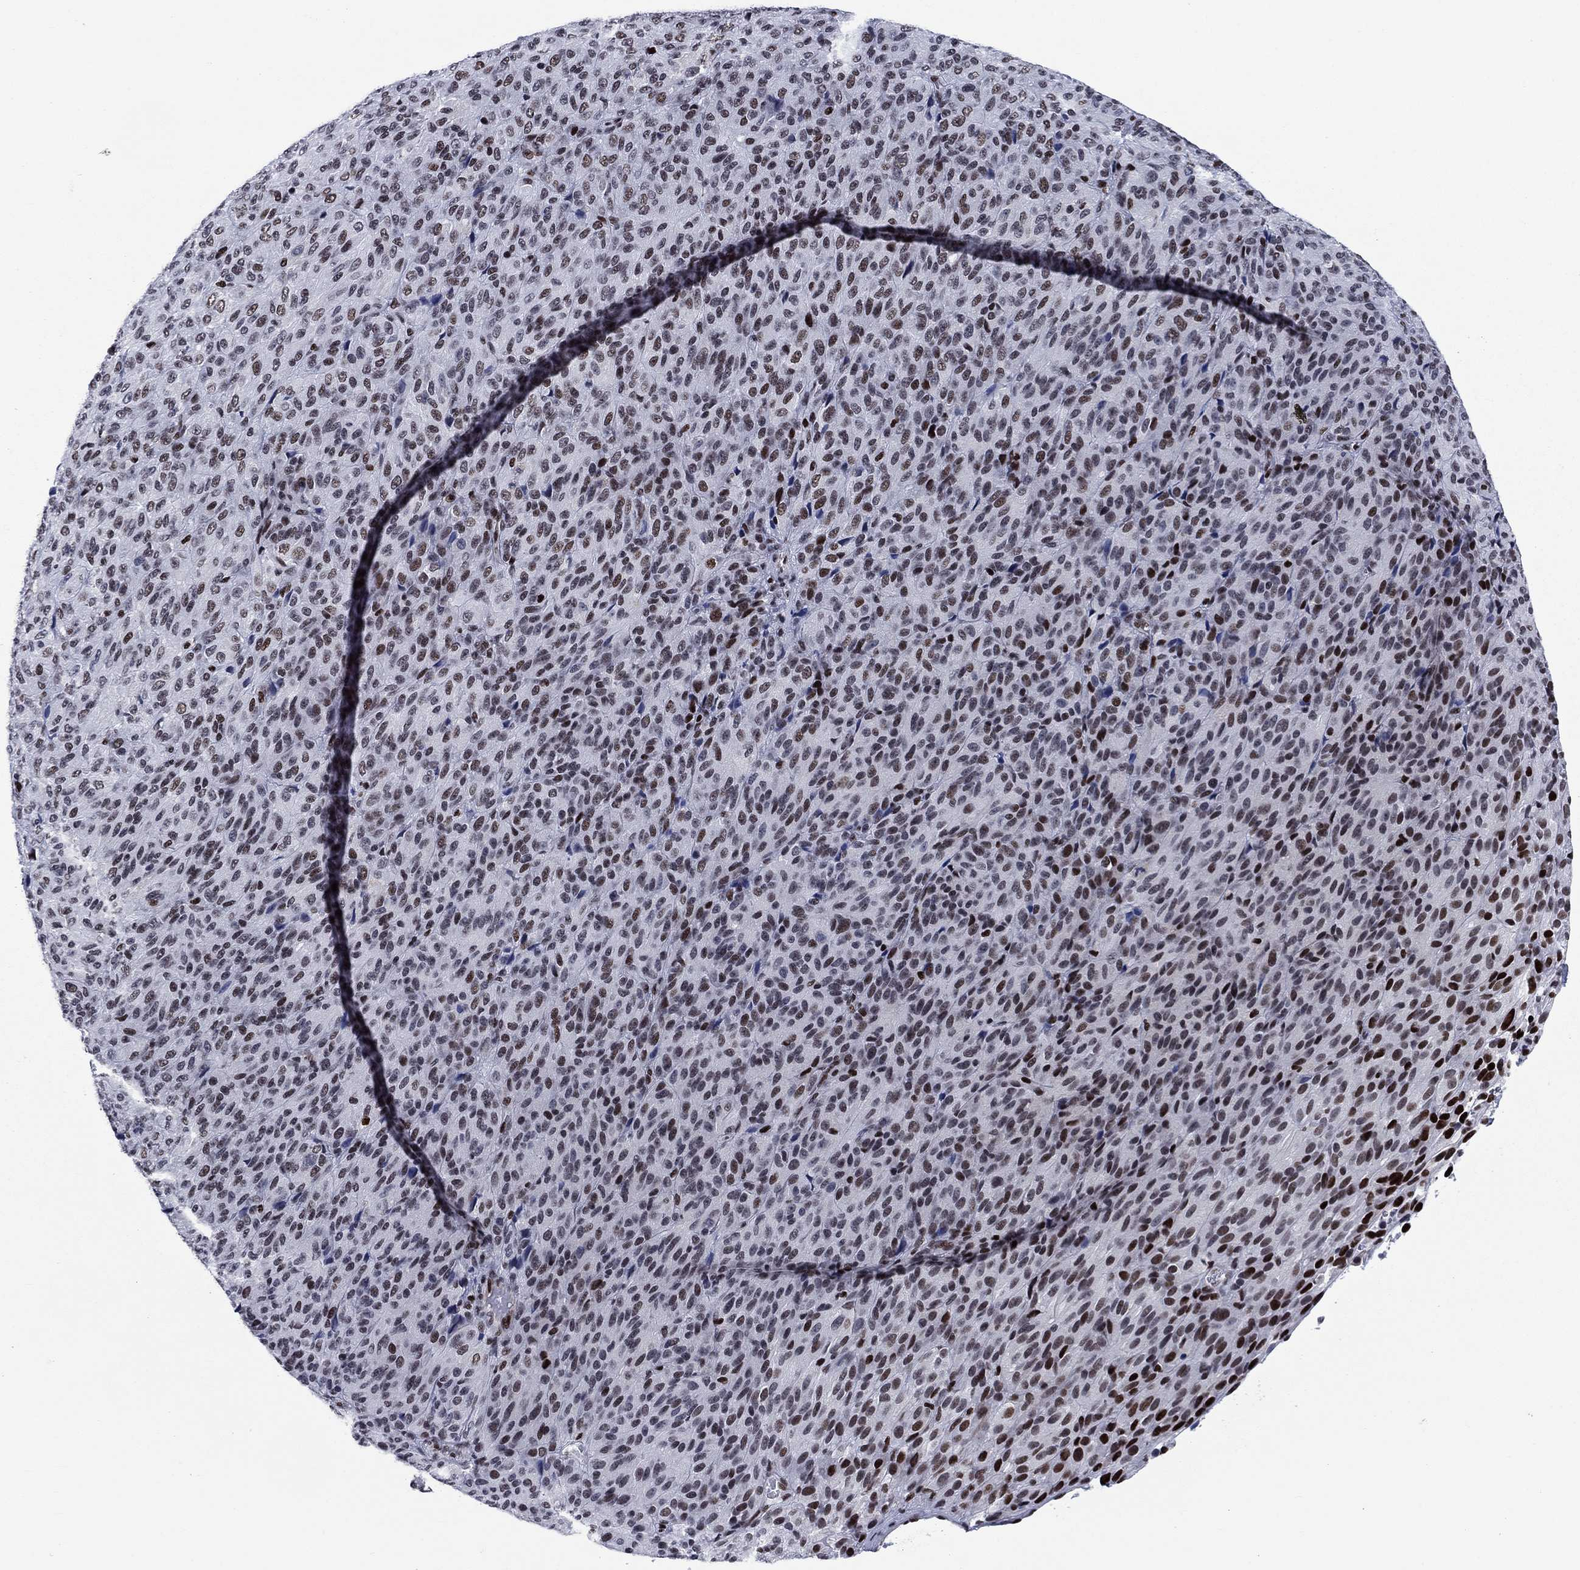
{"staining": {"intensity": "strong", "quantity": "25%-75%", "location": "nuclear"}, "tissue": "melanoma", "cell_type": "Tumor cells", "image_type": "cancer", "snomed": [{"axis": "morphology", "description": "Malignant melanoma, Metastatic site"}, {"axis": "topography", "description": "Brain"}], "caption": "Immunohistochemical staining of human malignant melanoma (metastatic site) demonstrates strong nuclear protein expression in approximately 25%-75% of tumor cells.", "gene": "RPRD1B", "patient": {"sex": "female", "age": 56}}